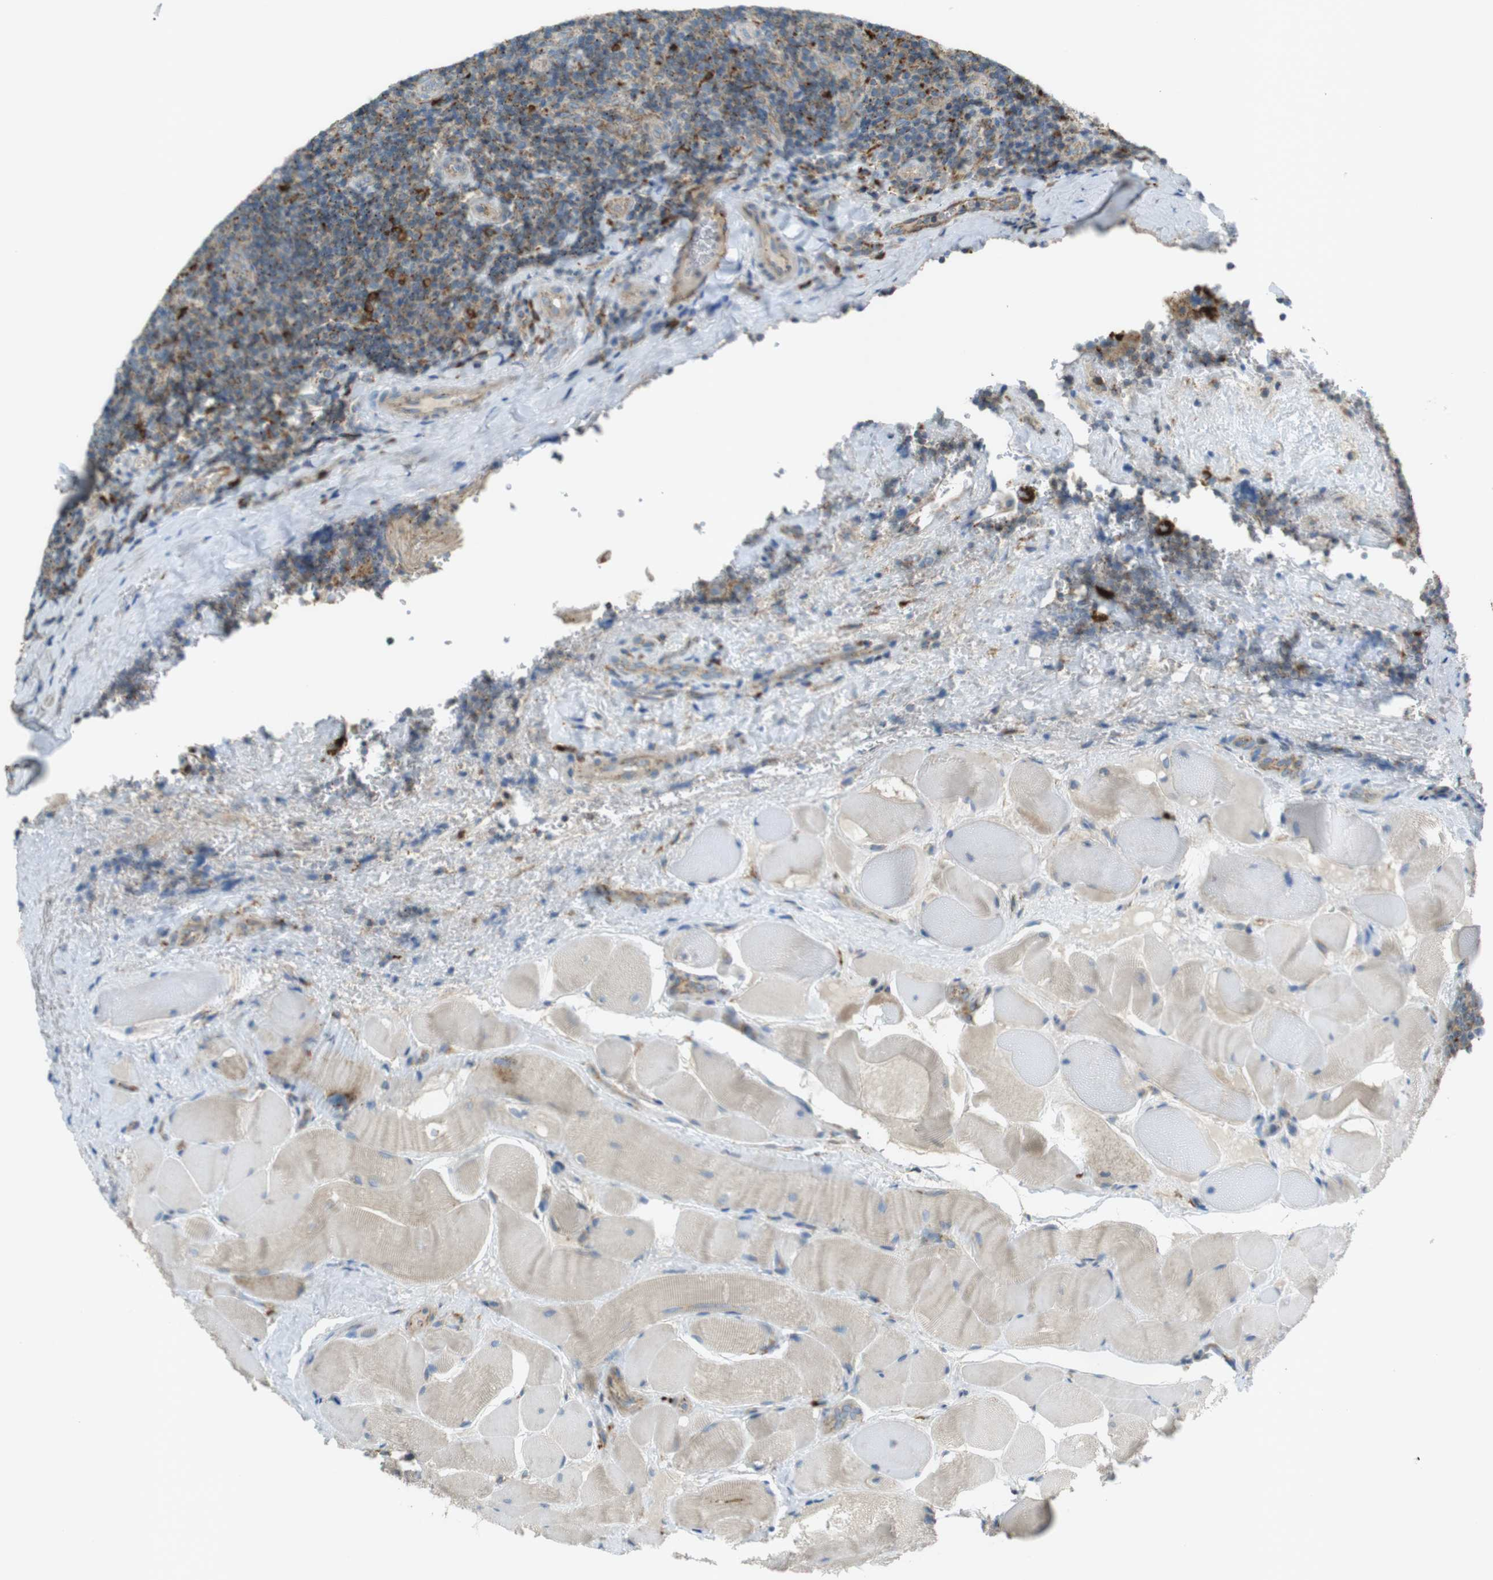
{"staining": {"intensity": "moderate", "quantity": ">75%", "location": "cytoplasmic/membranous"}, "tissue": "tonsil", "cell_type": "Germinal center cells", "image_type": "normal", "snomed": [{"axis": "morphology", "description": "Normal tissue, NOS"}, {"axis": "topography", "description": "Tonsil"}], "caption": "Tonsil stained with immunohistochemistry exhibits moderate cytoplasmic/membranous staining in approximately >75% of germinal center cells.", "gene": "LAMP1", "patient": {"sex": "male", "age": 17}}